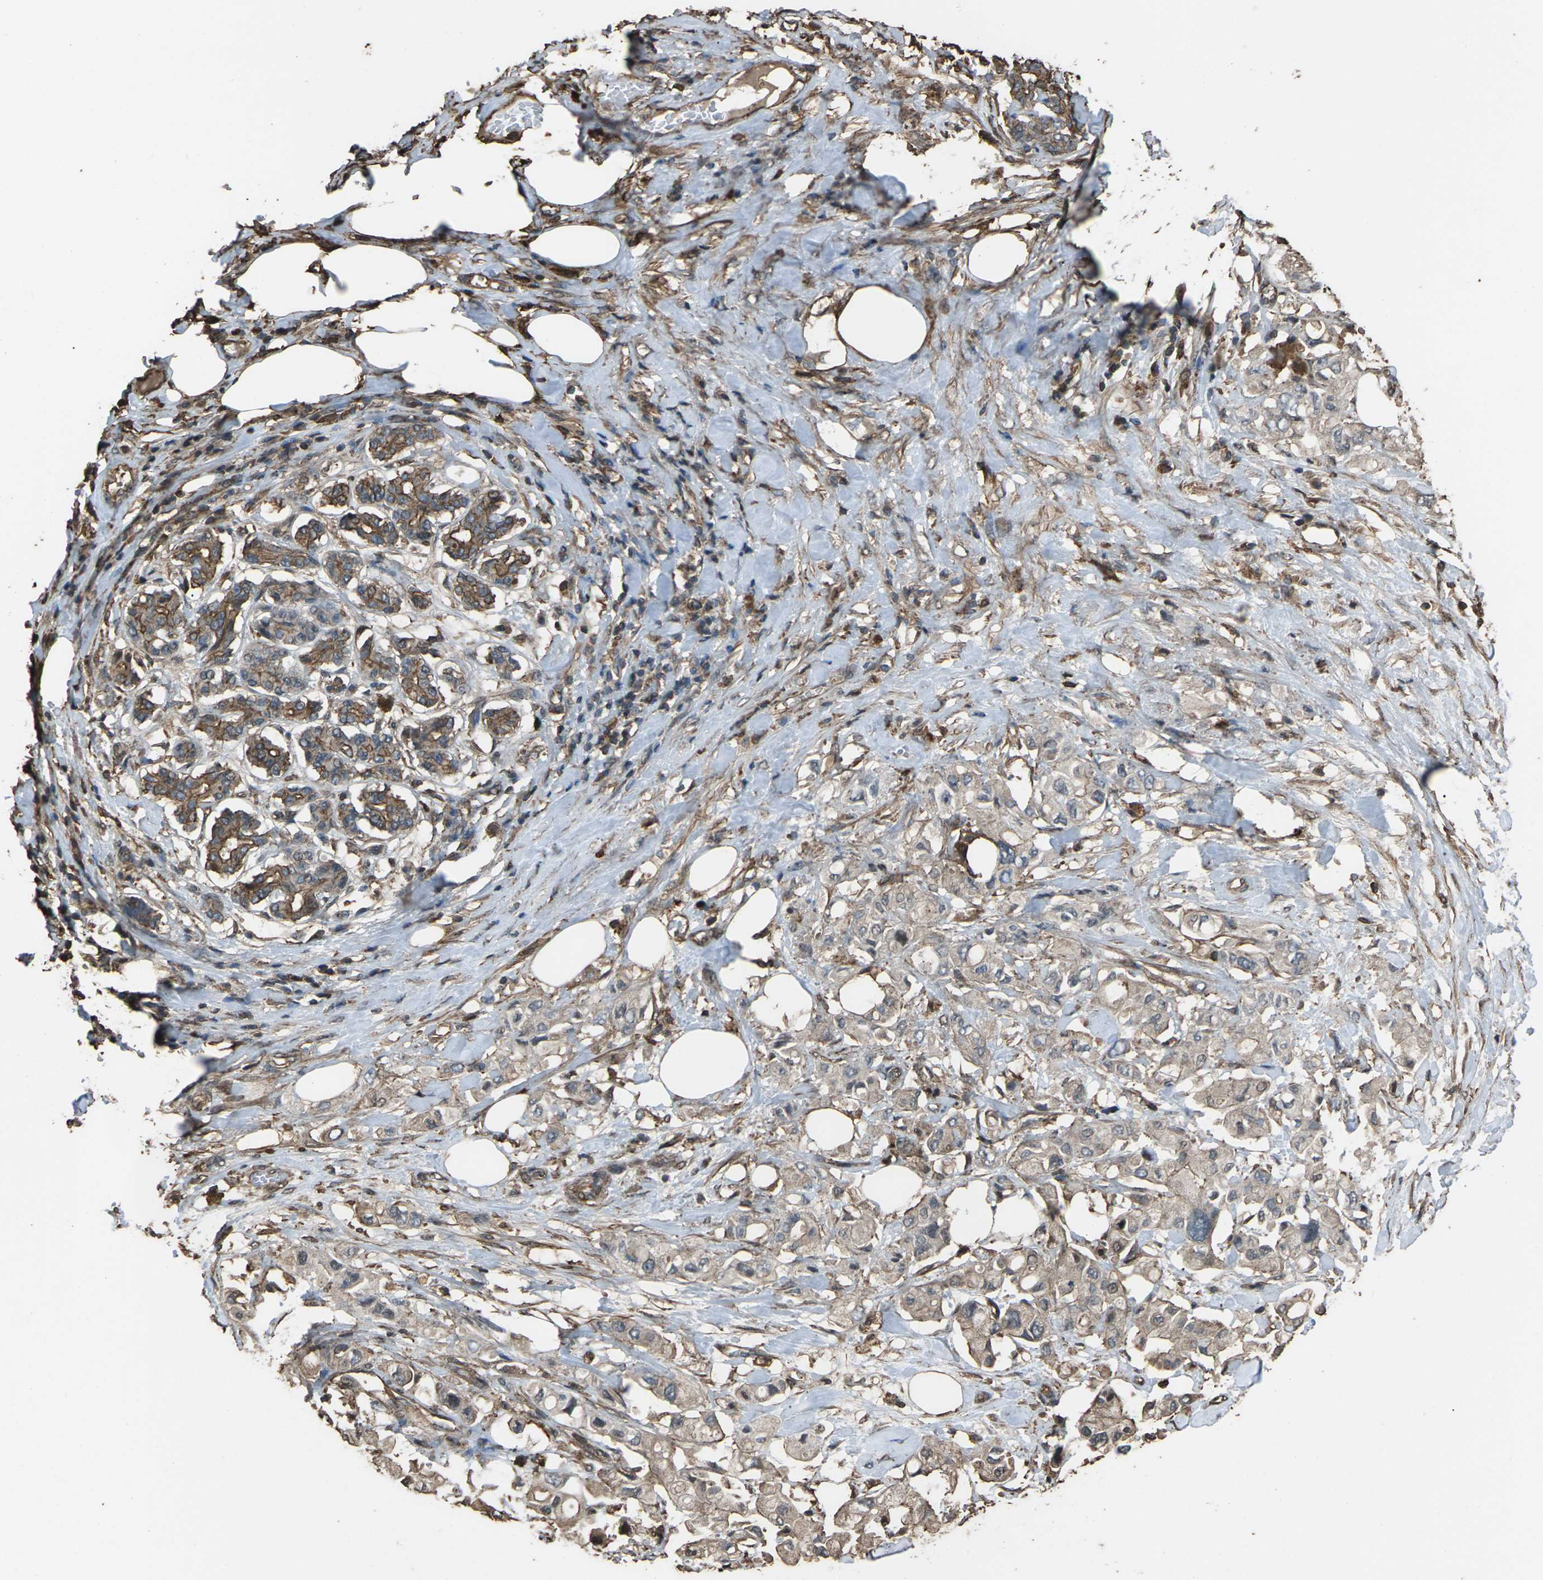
{"staining": {"intensity": "weak", "quantity": "<25%", "location": "cytoplasmic/membranous"}, "tissue": "pancreatic cancer", "cell_type": "Tumor cells", "image_type": "cancer", "snomed": [{"axis": "morphology", "description": "Adenocarcinoma, NOS"}, {"axis": "topography", "description": "Pancreas"}], "caption": "This is an immunohistochemistry histopathology image of pancreatic adenocarcinoma. There is no staining in tumor cells.", "gene": "DHPS", "patient": {"sex": "female", "age": 56}}